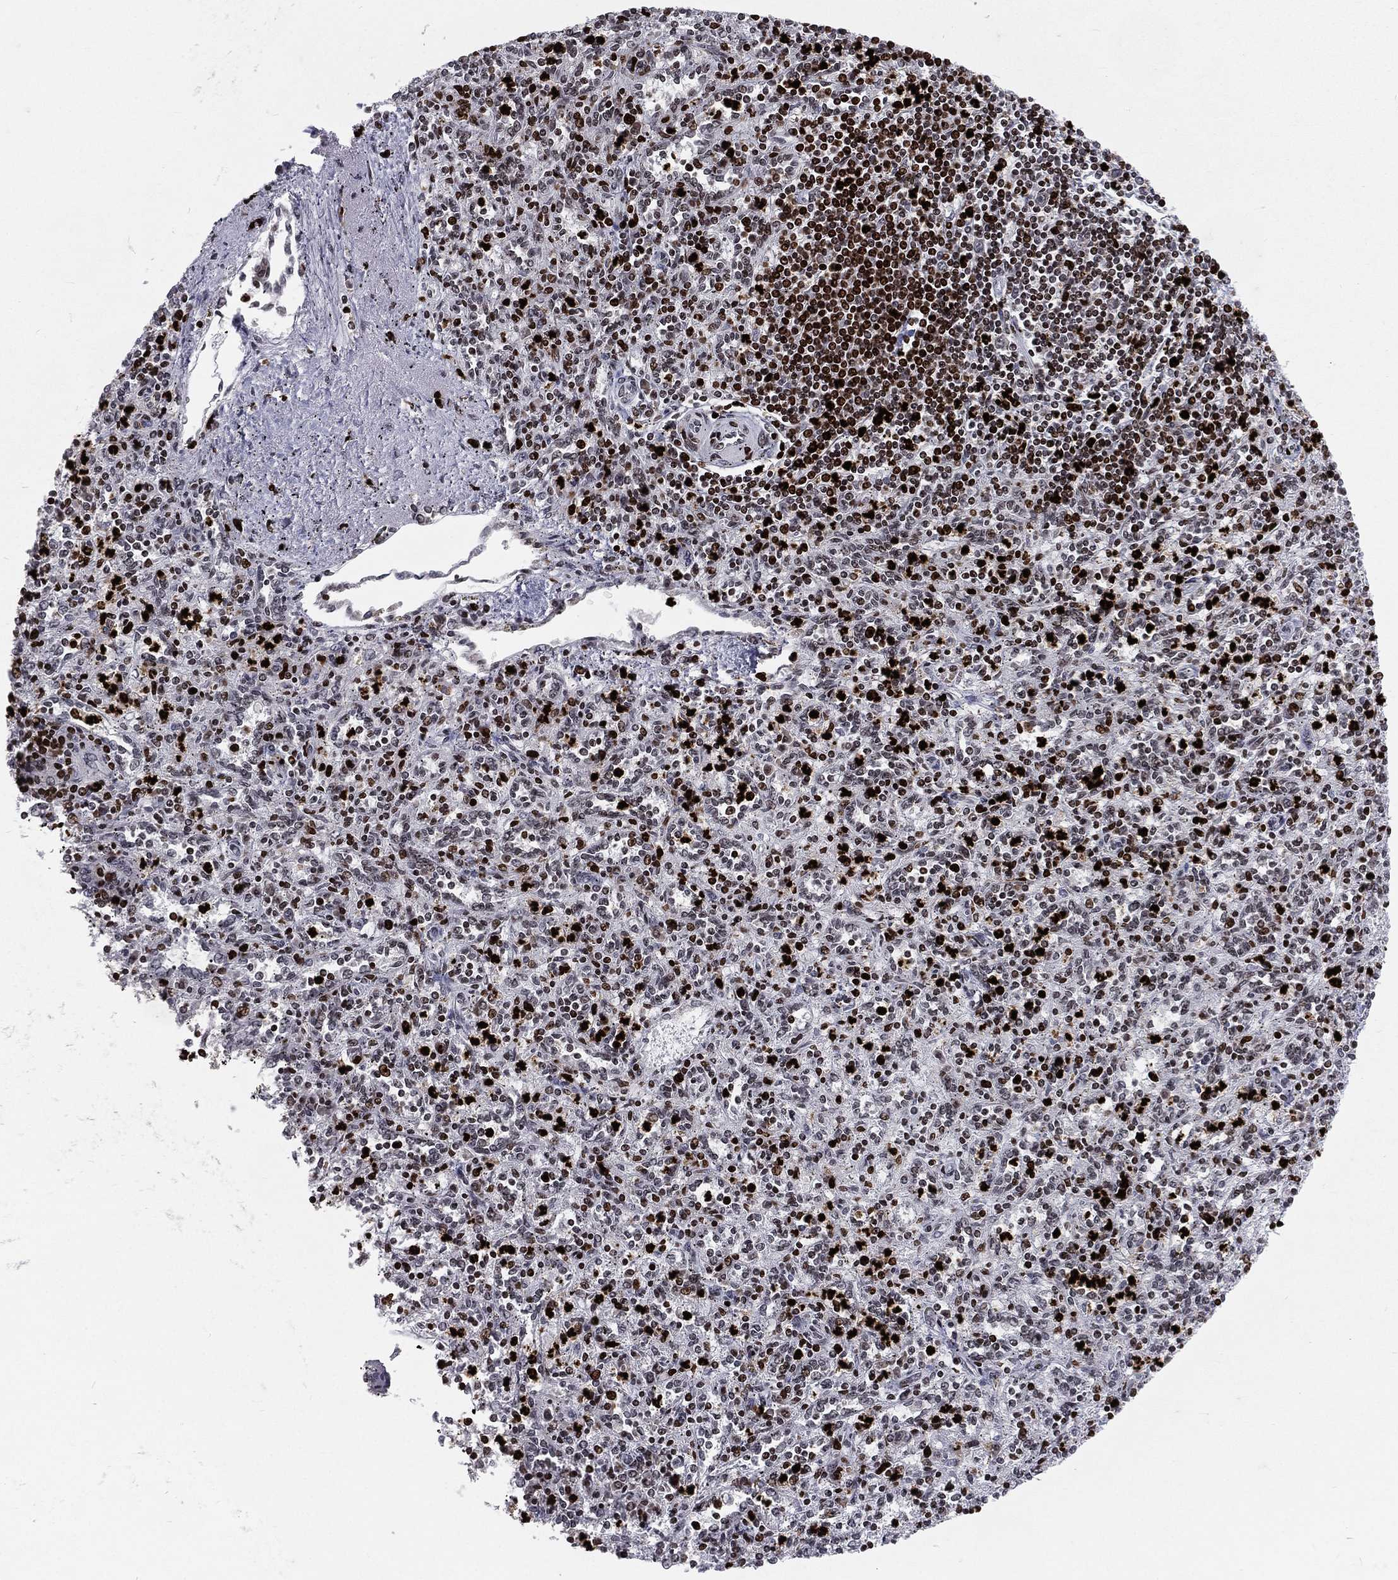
{"staining": {"intensity": "strong", "quantity": "25%-75%", "location": "nuclear"}, "tissue": "spleen", "cell_type": "Cells in red pulp", "image_type": "normal", "snomed": [{"axis": "morphology", "description": "Normal tissue, NOS"}, {"axis": "topography", "description": "Spleen"}], "caption": "This photomicrograph demonstrates benign spleen stained with immunohistochemistry to label a protein in brown. The nuclear of cells in red pulp show strong positivity for the protein. Nuclei are counter-stained blue.", "gene": "MNDA", "patient": {"sex": "male", "age": 69}}